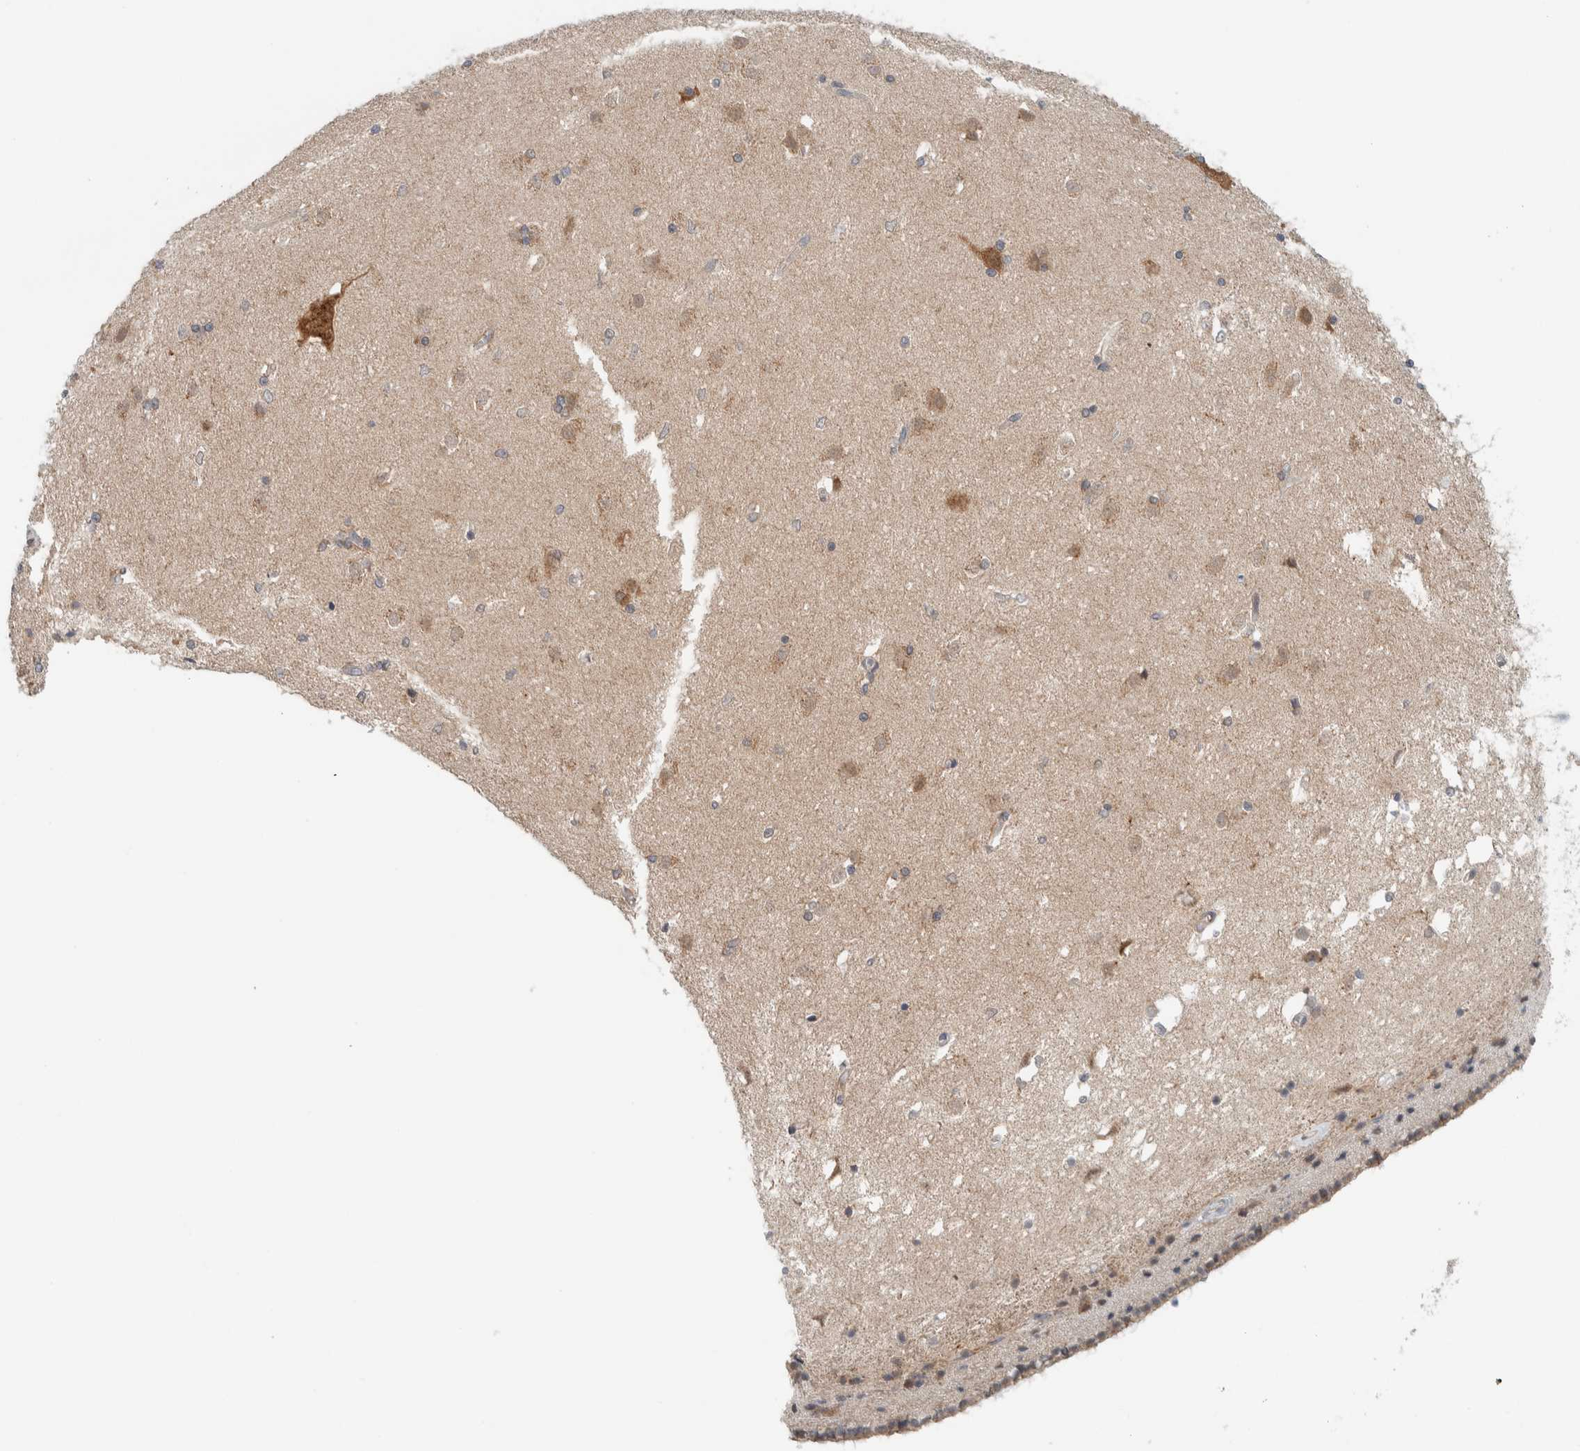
{"staining": {"intensity": "weak", "quantity": "25%-75%", "location": "cytoplasmic/membranous"}, "tissue": "caudate", "cell_type": "Glial cells", "image_type": "normal", "snomed": [{"axis": "morphology", "description": "Normal tissue, NOS"}, {"axis": "topography", "description": "Lateral ventricle wall"}], "caption": "Normal caudate exhibits weak cytoplasmic/membranous expression in about 25%-75% of glial cells.", "gene": "RERE", "patient": {"sex": "female", "age": 19}}